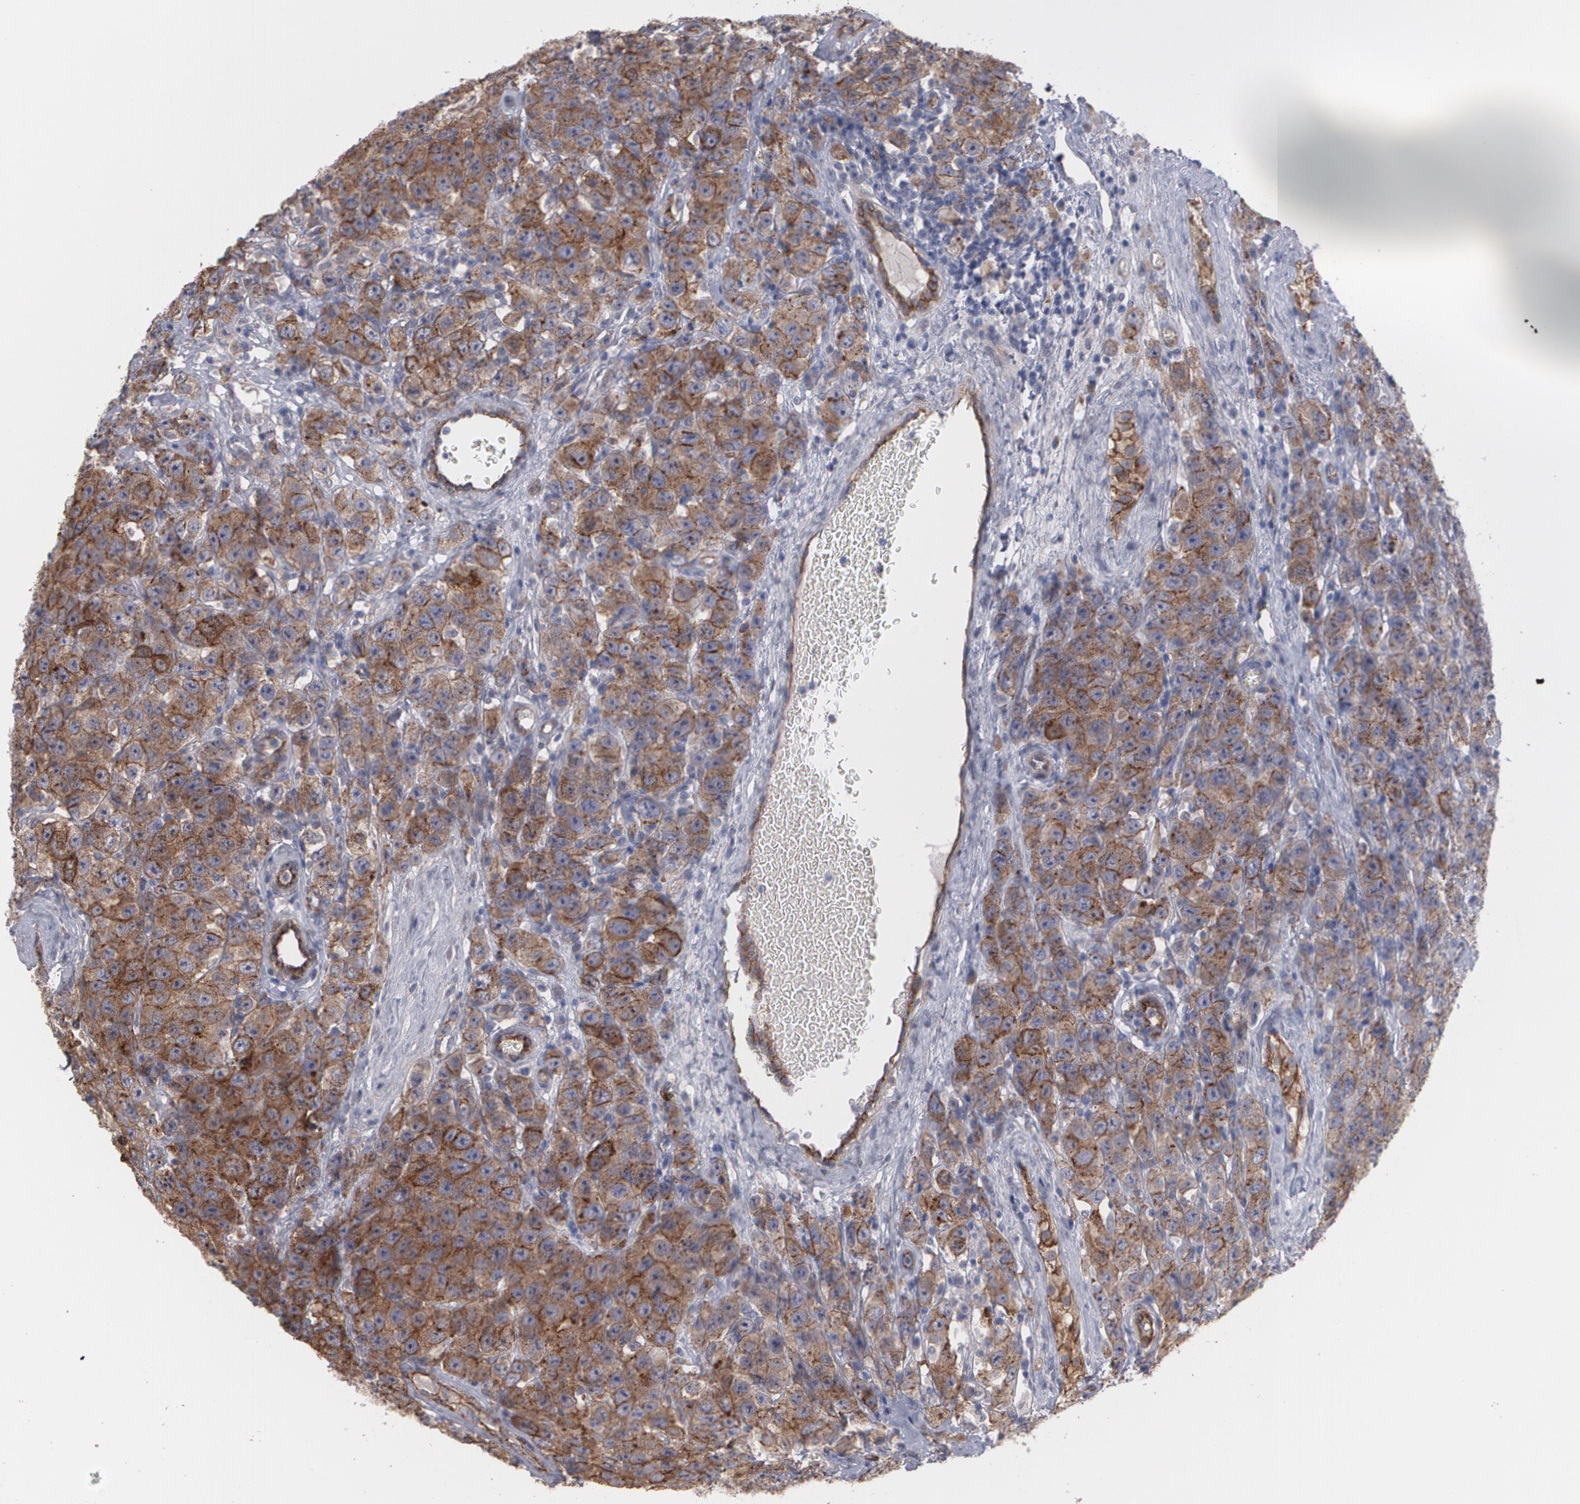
{"staining": {"intensity": "moderate", "quantity": ">75%", "location": "cytoplasmic/membranous"}, "tissue": "testis cancer", "cell_type": "Tumor cells", "image_type": "cancer", "snomed": [{"axis": "morphology", "description": "Seminoma, NOS"}, {"axis": "topography", "description": "Testis"}], "caption": "An image of human testis cancer stained for a protein shows moderate cytoplasmic/membranous brown staining in tumor cells. (DAB (3,3'-diaminobenzidine) = brown stain, brightfield microscopy at high magnification).", "gene": "TJP1", "patient": {"sex": "male", "age": 52}}